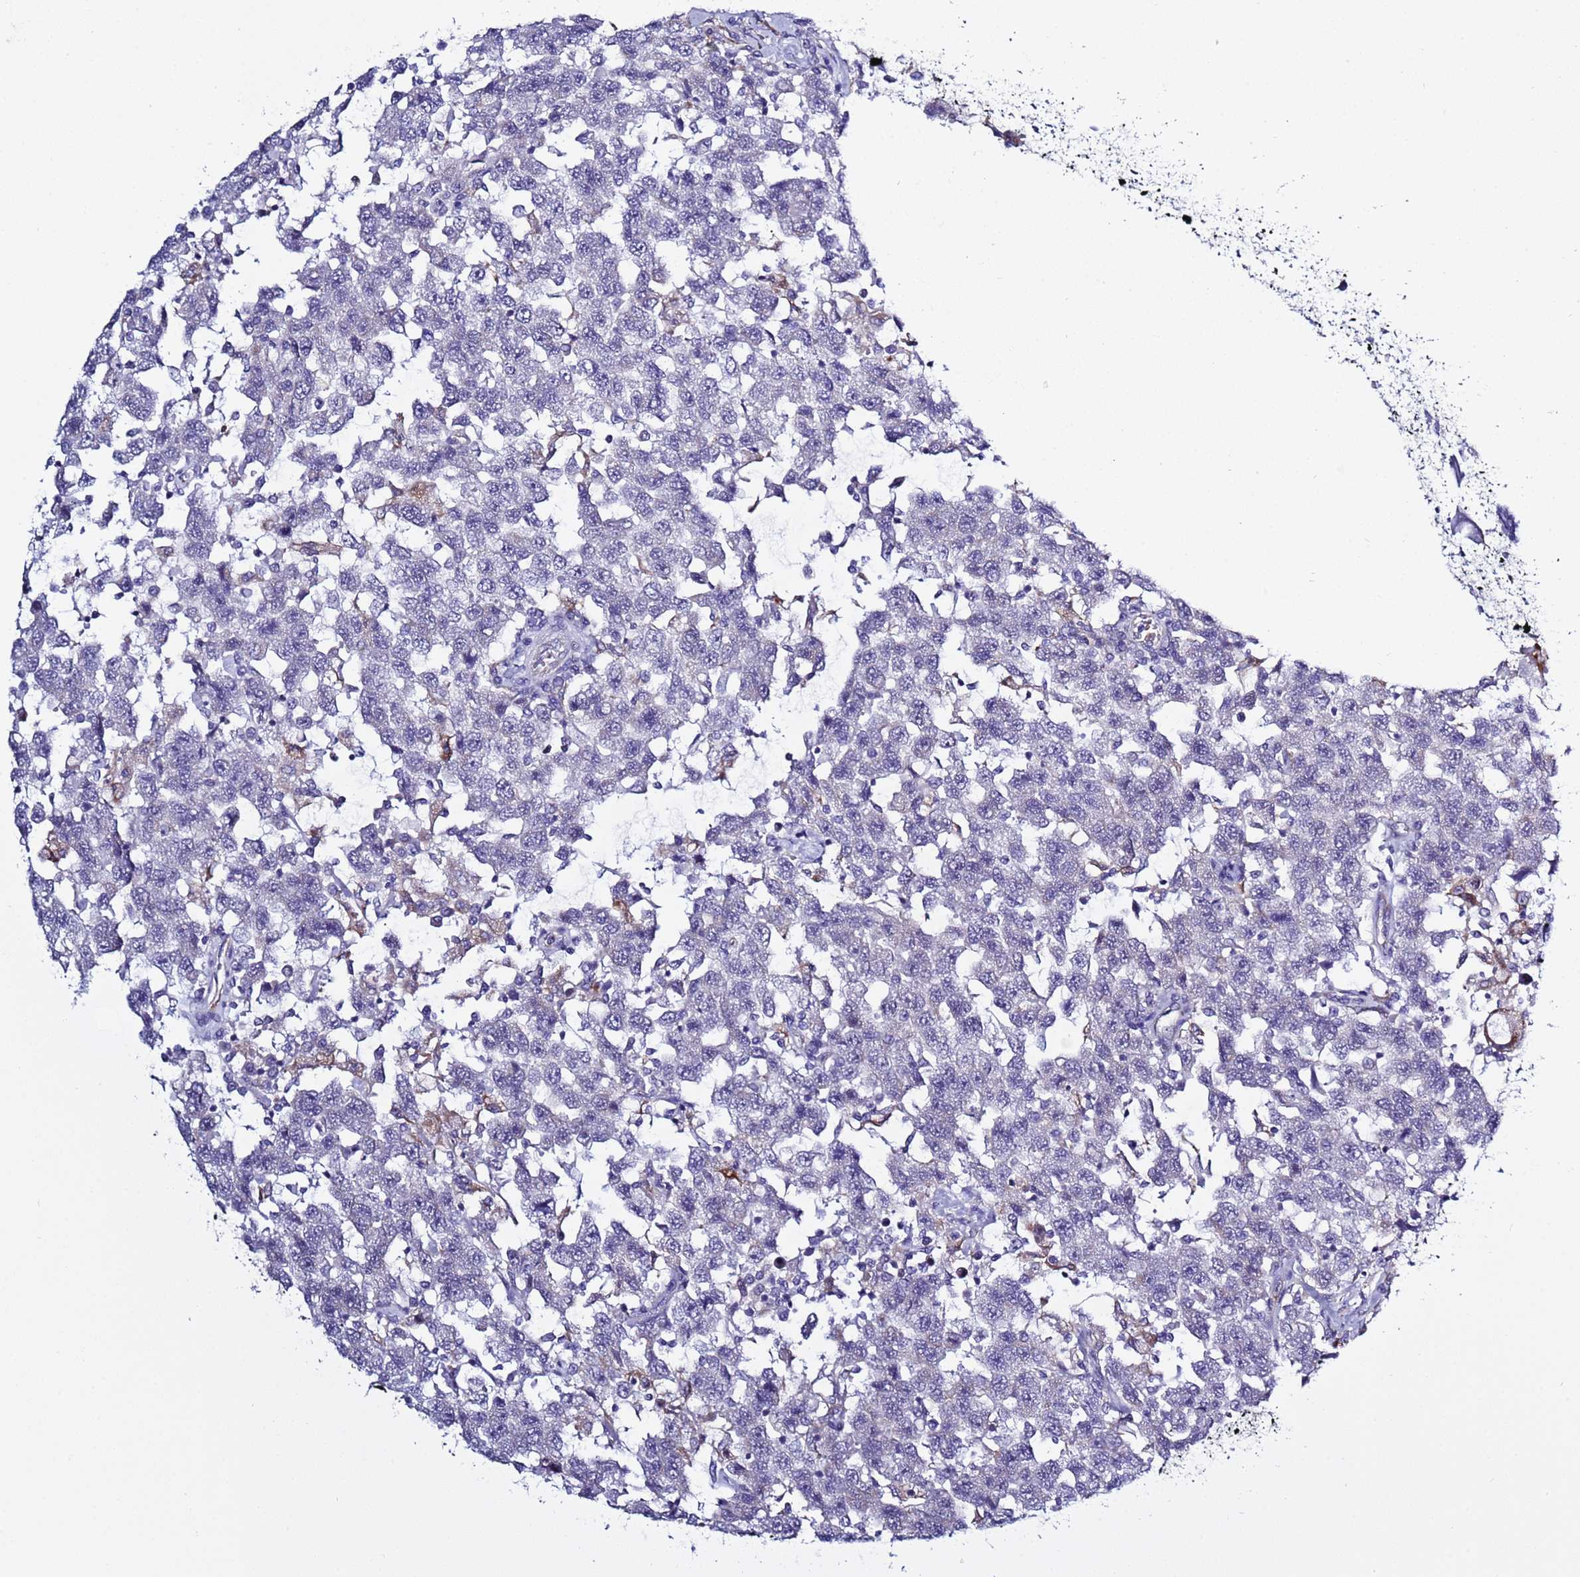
{"staining": {"intensity": "negative", "quantity": "none", "location": "none"}, "tissue": "testis cancer", "cell_type": "Tumor cells", "image_type": "cancer", "snomed": [{"axis": "morphology", "description": "Seminoma, NOS"}, {"axis": "topography", "description": "Testis"}], "caption": "There is no significant expression in tumor cells of testis cancer.", "gene": "ABHD17B", "patient": {"sex": "male", "age": 41}}